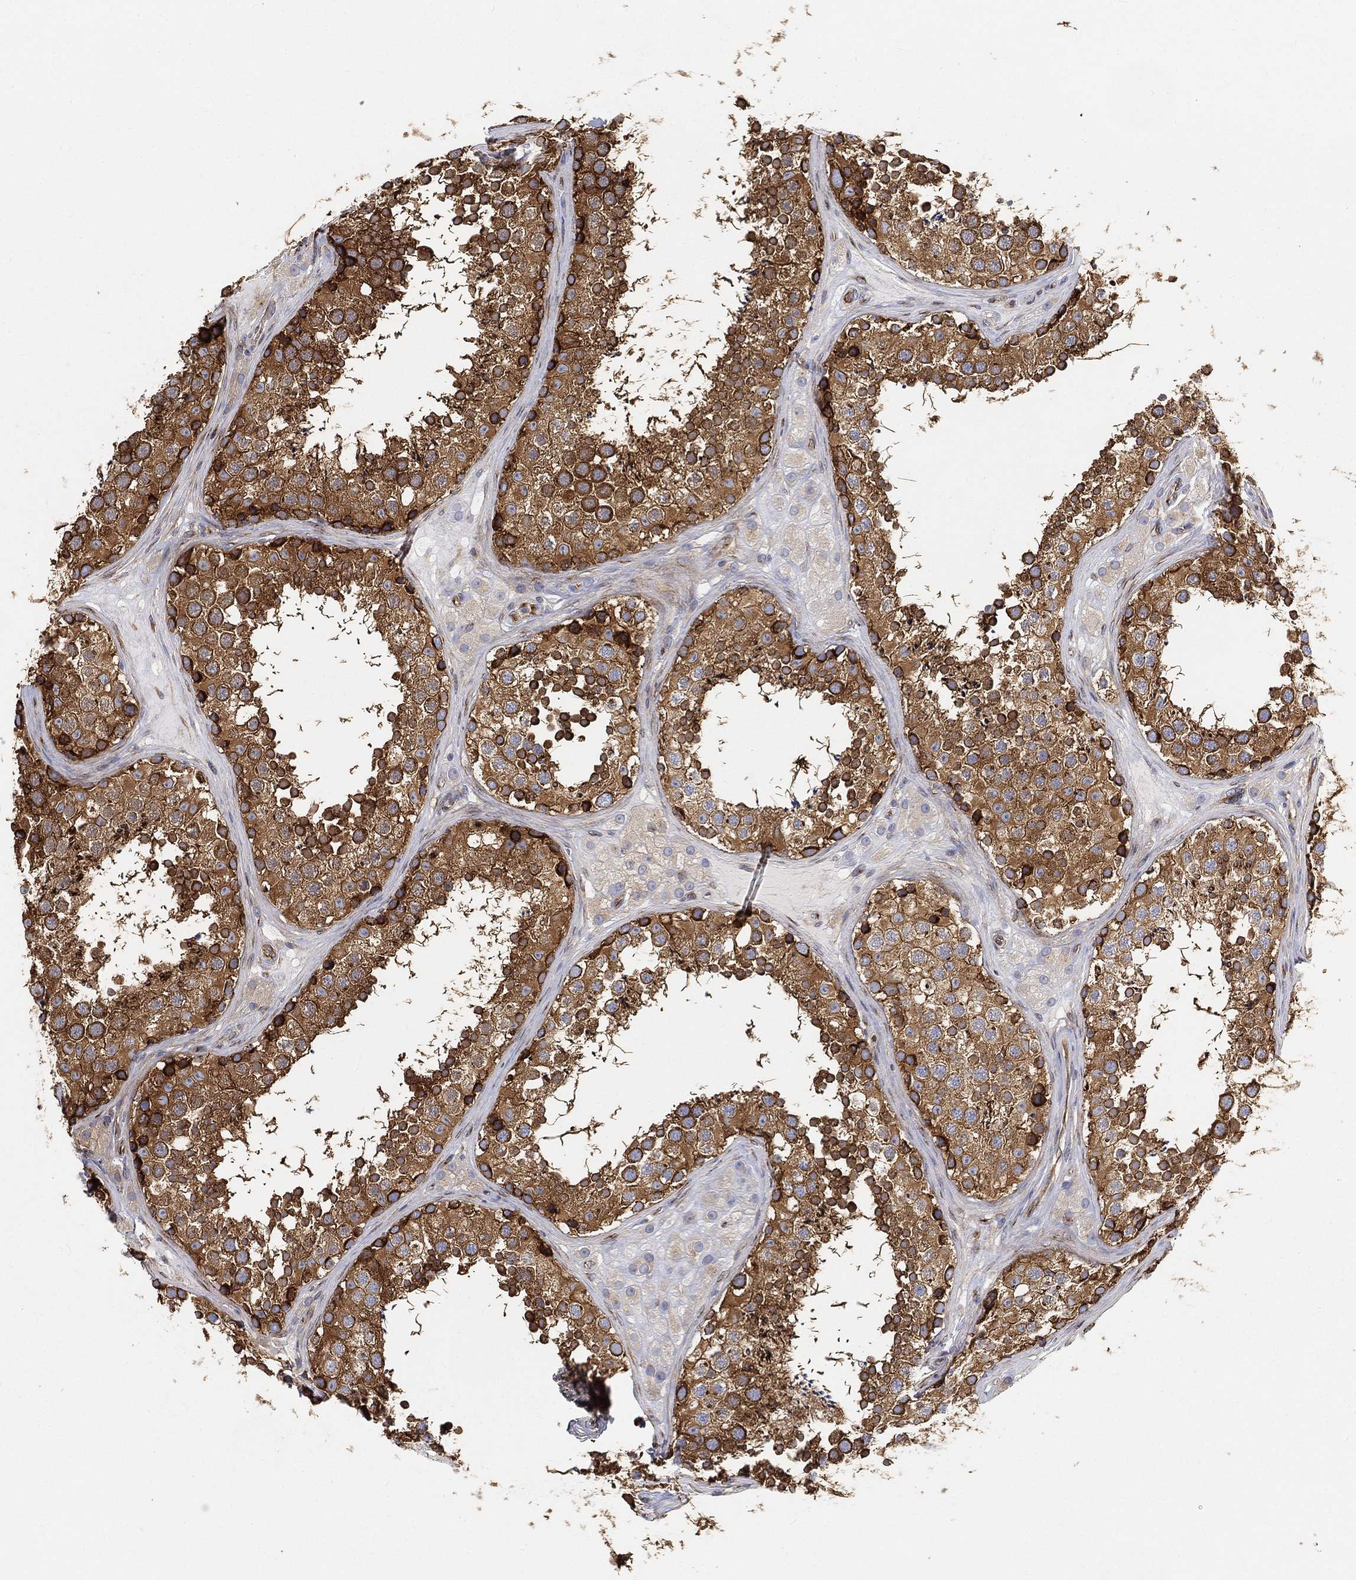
{"staining": {"intensity": "strong", "quantity": "25%-75%", "location": "cytoplasmic/membranous"}, "tissue": "testis", "cell_type": "Cells in seminiferous ducts", "image_type": "normal", "snomed": [{"axis": "morphology", "description": "Normal tissue, NOS"}, {"axis": "topography", "description": "Testis"}], "caption": "Human testis stained with a brown dye exhibits strong cytoplasmic/membranous positive staining in approximately 25%-75% of cells in seminiferous ducts.", "gene": "TMEM25", "patient": {"sex": "male", "age": 41}}